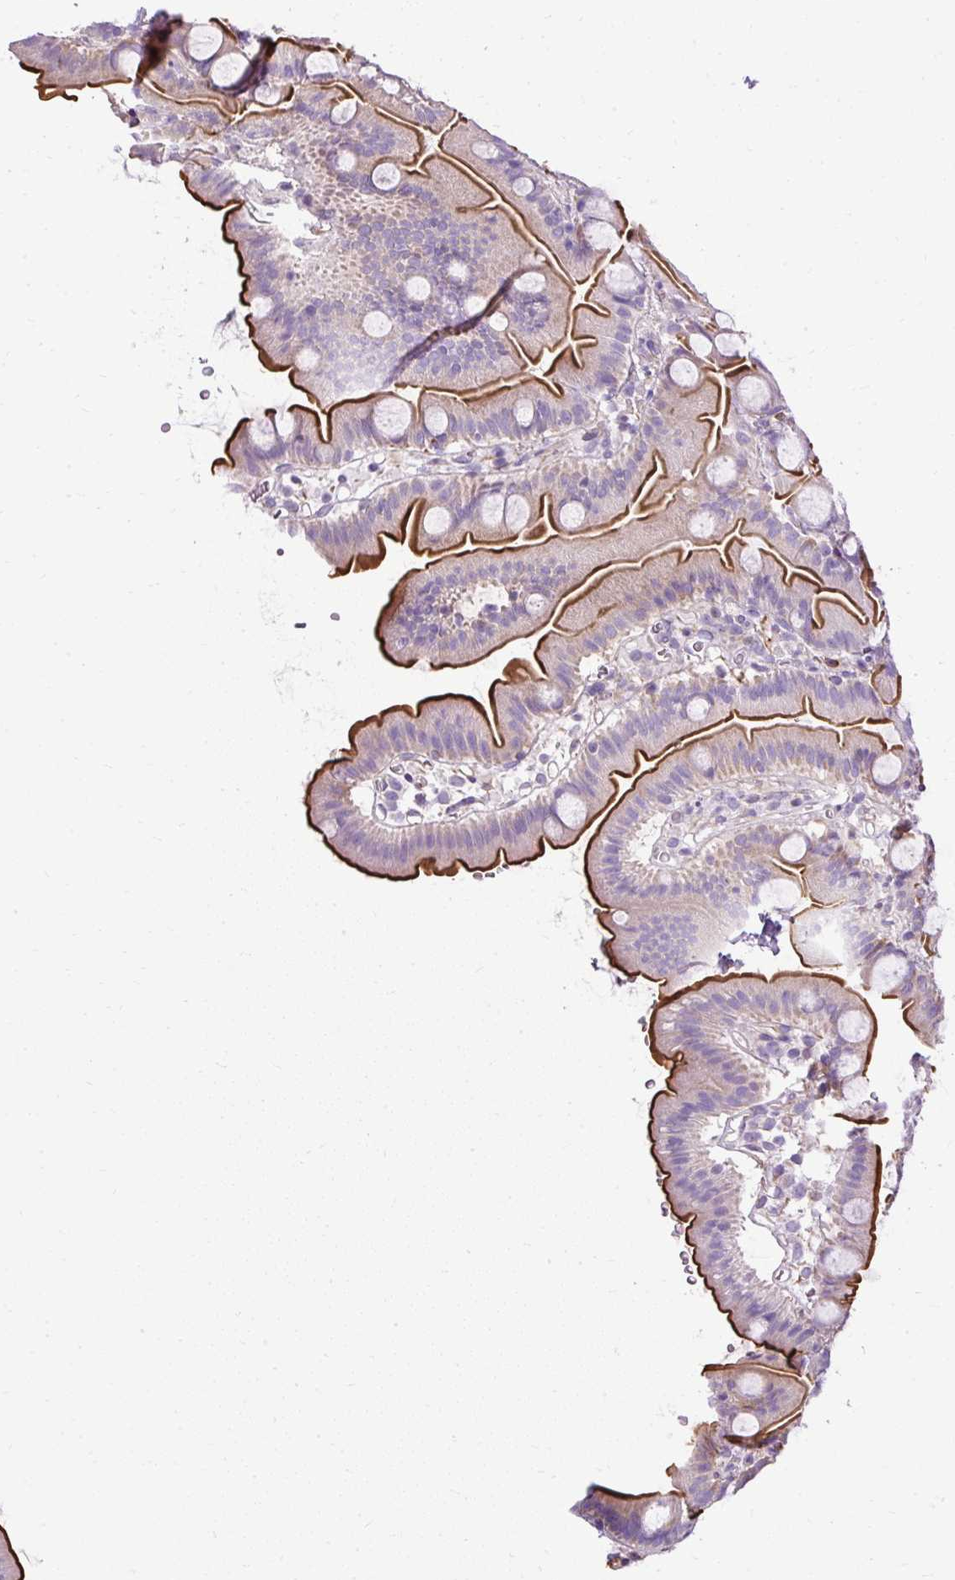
{"staining": {"intensity": "strong", "quantity": "25%-75%", "location": "cytoplasmic/membranous"}, "tissue": "small intestine", "cell_type": "Glandular cells", "image_type": "normal", "snomed": [{"axis": "morphology", "description": "Normal tissue, NOS"}, {"axis": "topography", "description": "Small intestine"}], "caption": "This image demonstrates unremarkable small intestine stained with IHC to label a protein in brown. The cytoplasmic/membranous of glandular cells show strong positivity for the protein. Nuclei are counter-stained blue.", "gene": "PLS1", "patient": {"sex": "female", "age": 68}}